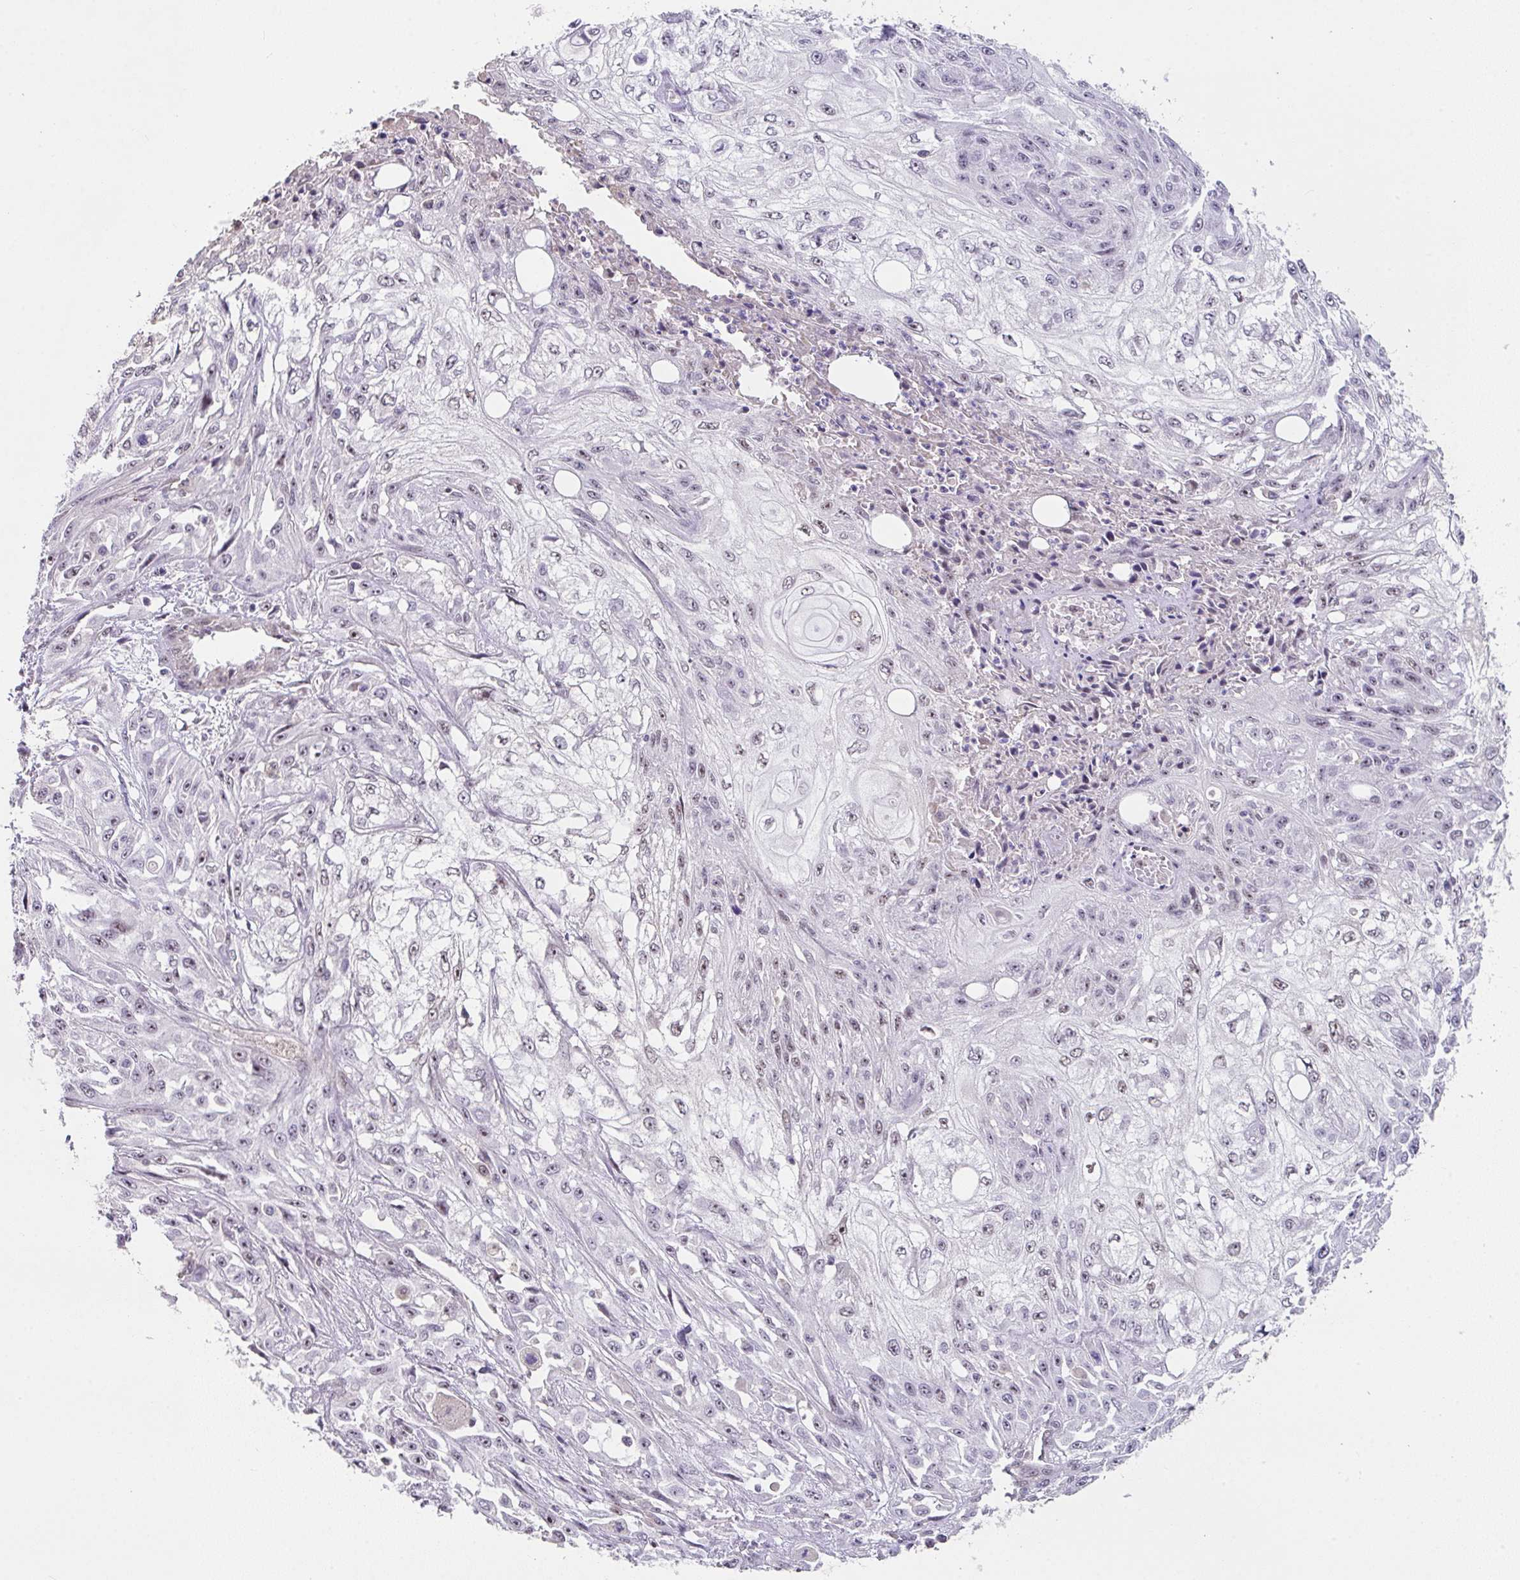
{"staining": {"intensity": "weak", "quantity": "25%-75%", "location": "nuclear"}, "tissue": "skin cancer", "cell_type": "Tumor cells", "image_type": "cancer", "snomed": [{"axis": "morphology", "description": "Squamous cell carcinoma, NOS"}, {"axis": "morphology", "description": "Squamous cell carcinoma, metastatic, NOS"}, {"axis": "topography", "description": "Skin"}, {"axis": "topography", "description": "Lymph node"}], "caption": "Weak nuclear expression for a protein is seen in about 25%-75% of tumor cells of squamous cell carcinoma (skin) using immunohistochemistry.", "gene": "RBBP6", "patient": {"sex": "male", "age": 75}}